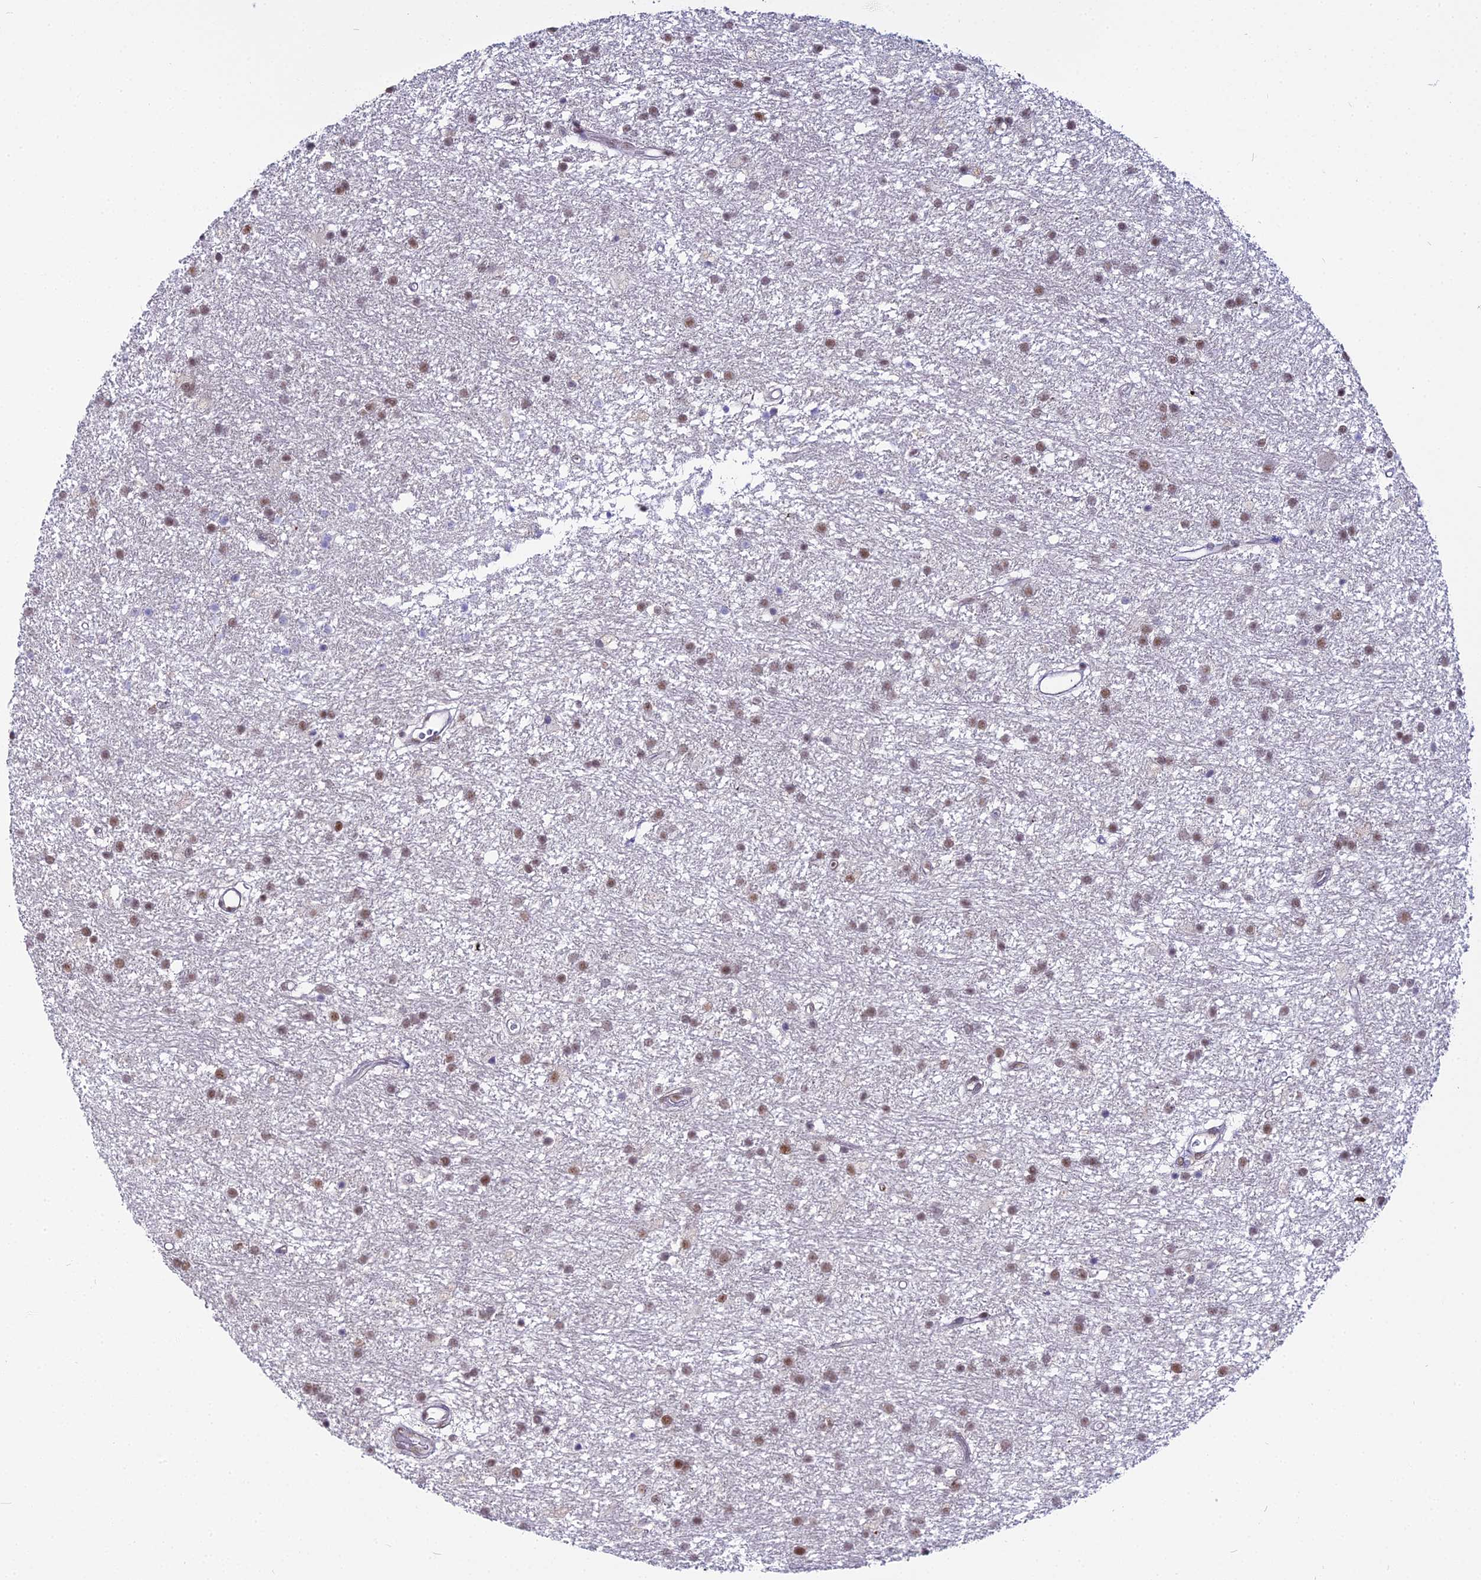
{"staining": {"intensity": "weak", "quantity": ">75%", "location": "nuclear"}, "tissue": "glioma", "cell_type": "Tumor cells", "image_type": "cancer", "snomed": [{"axis": "morphology", "description": "Glioma, malignant, High grade"}, {"axis": "topography", "description": "Brain"}], "caption": "Immunohistochemistry of glioma exhibits low levels of weak nuclear staining in about >75% of tumor cells.", "gene": "RBM12", "patient": {"sex": "male", "age": 77}}